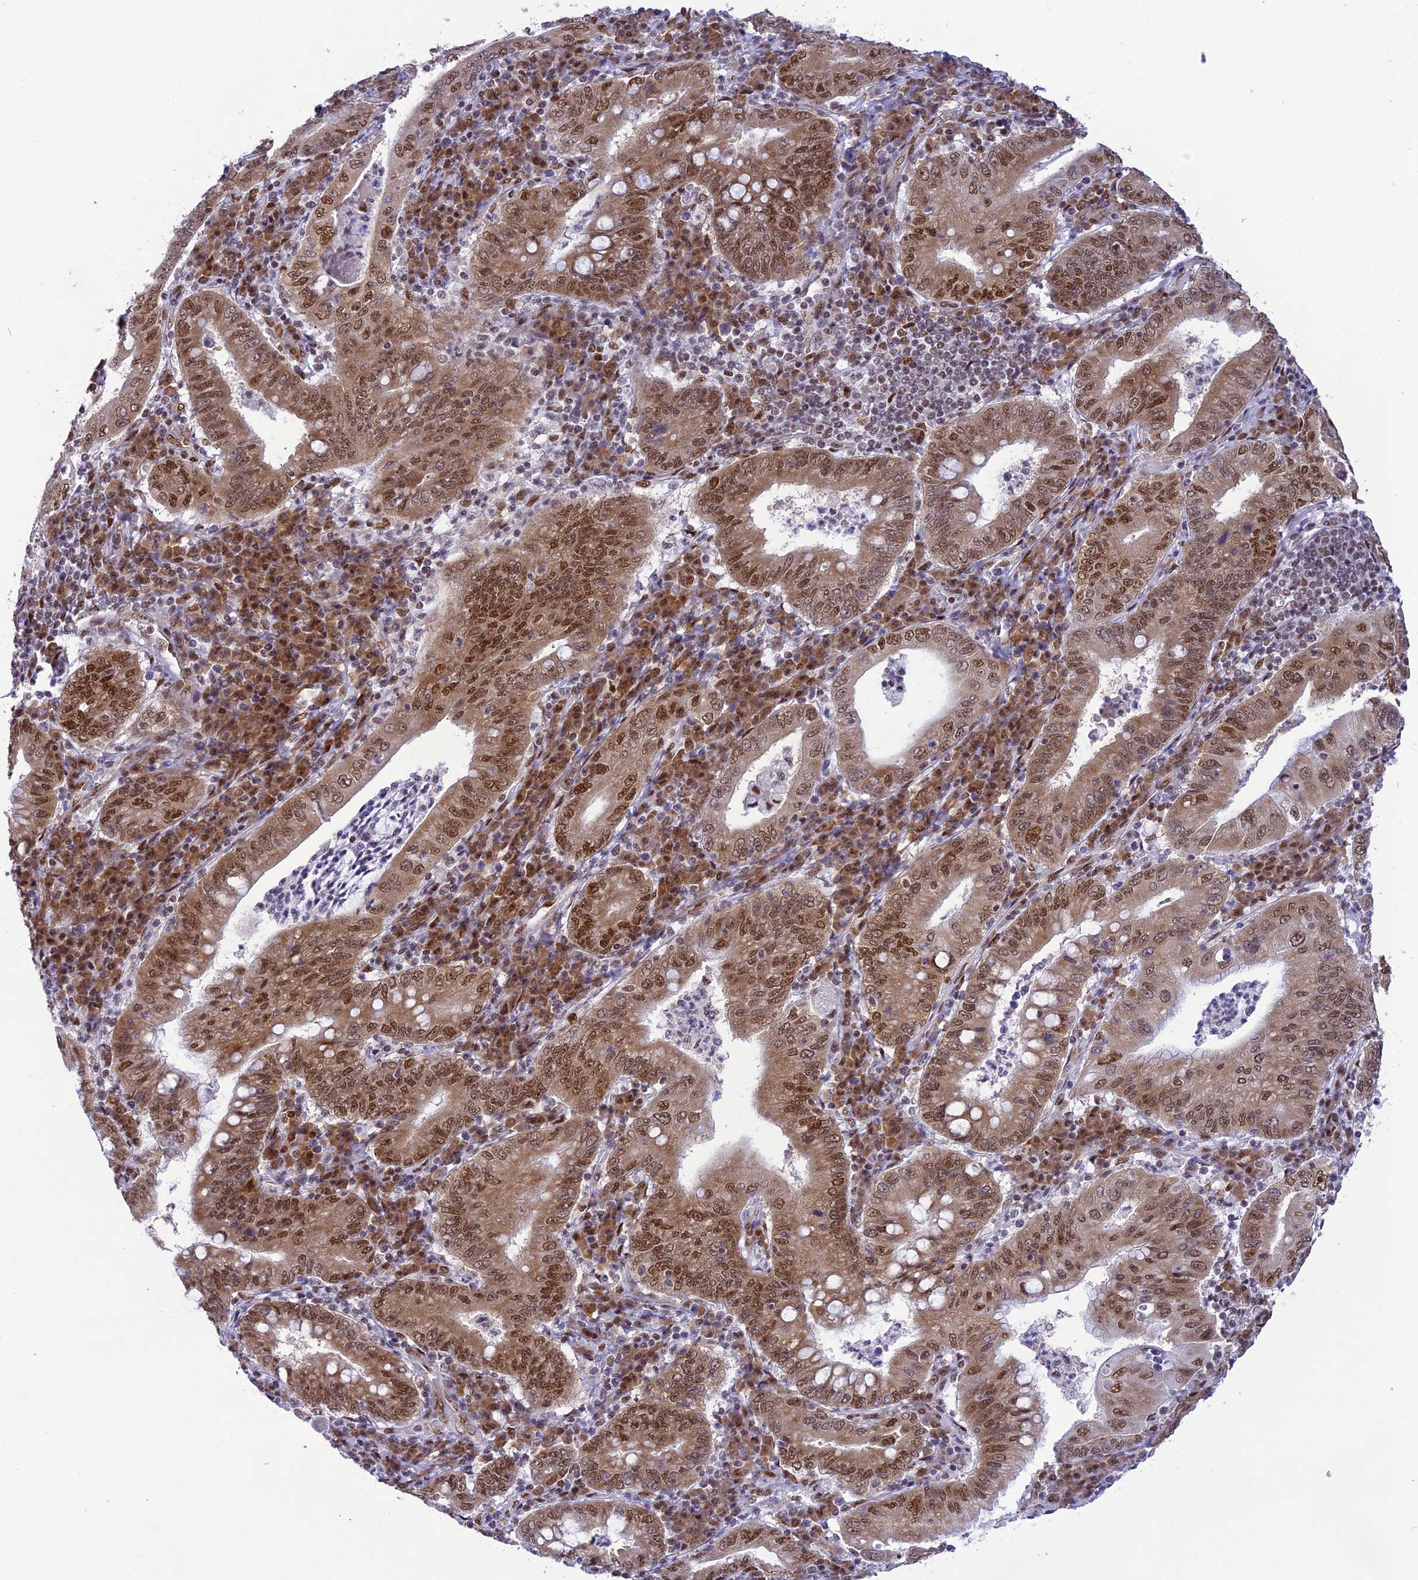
{"staining": {"intensity": "moderate", "quantity": ">75%", "location": "cytoplasmic/membranous,nuclear"}, "tissue": "stomach cancer", "cell_type": "Tumor cells", "image_type": "cancer", "snomed": [{"axis": "morphology", "description": "Normal tissue, NOS"}, {"axis": "morphology", "description": "Adenocarcinoma, NOS"}, {"axis": "topography", "description": "Esophagus"}, {"axis": "topography", "description": "Stomach, upper"}, {"axis": "topography", "description": "Peripheral nerve tissue"}], "caption": "Approximately >75% of tumor cells in human adenocarcinoma (stomach) show moderate cytoplasmic/membranous and nuclear protein positivity as visualized by brown immunohistochemical staining.", "gene": "DDX1", "patient": {"sex": "male", "age": 62}}